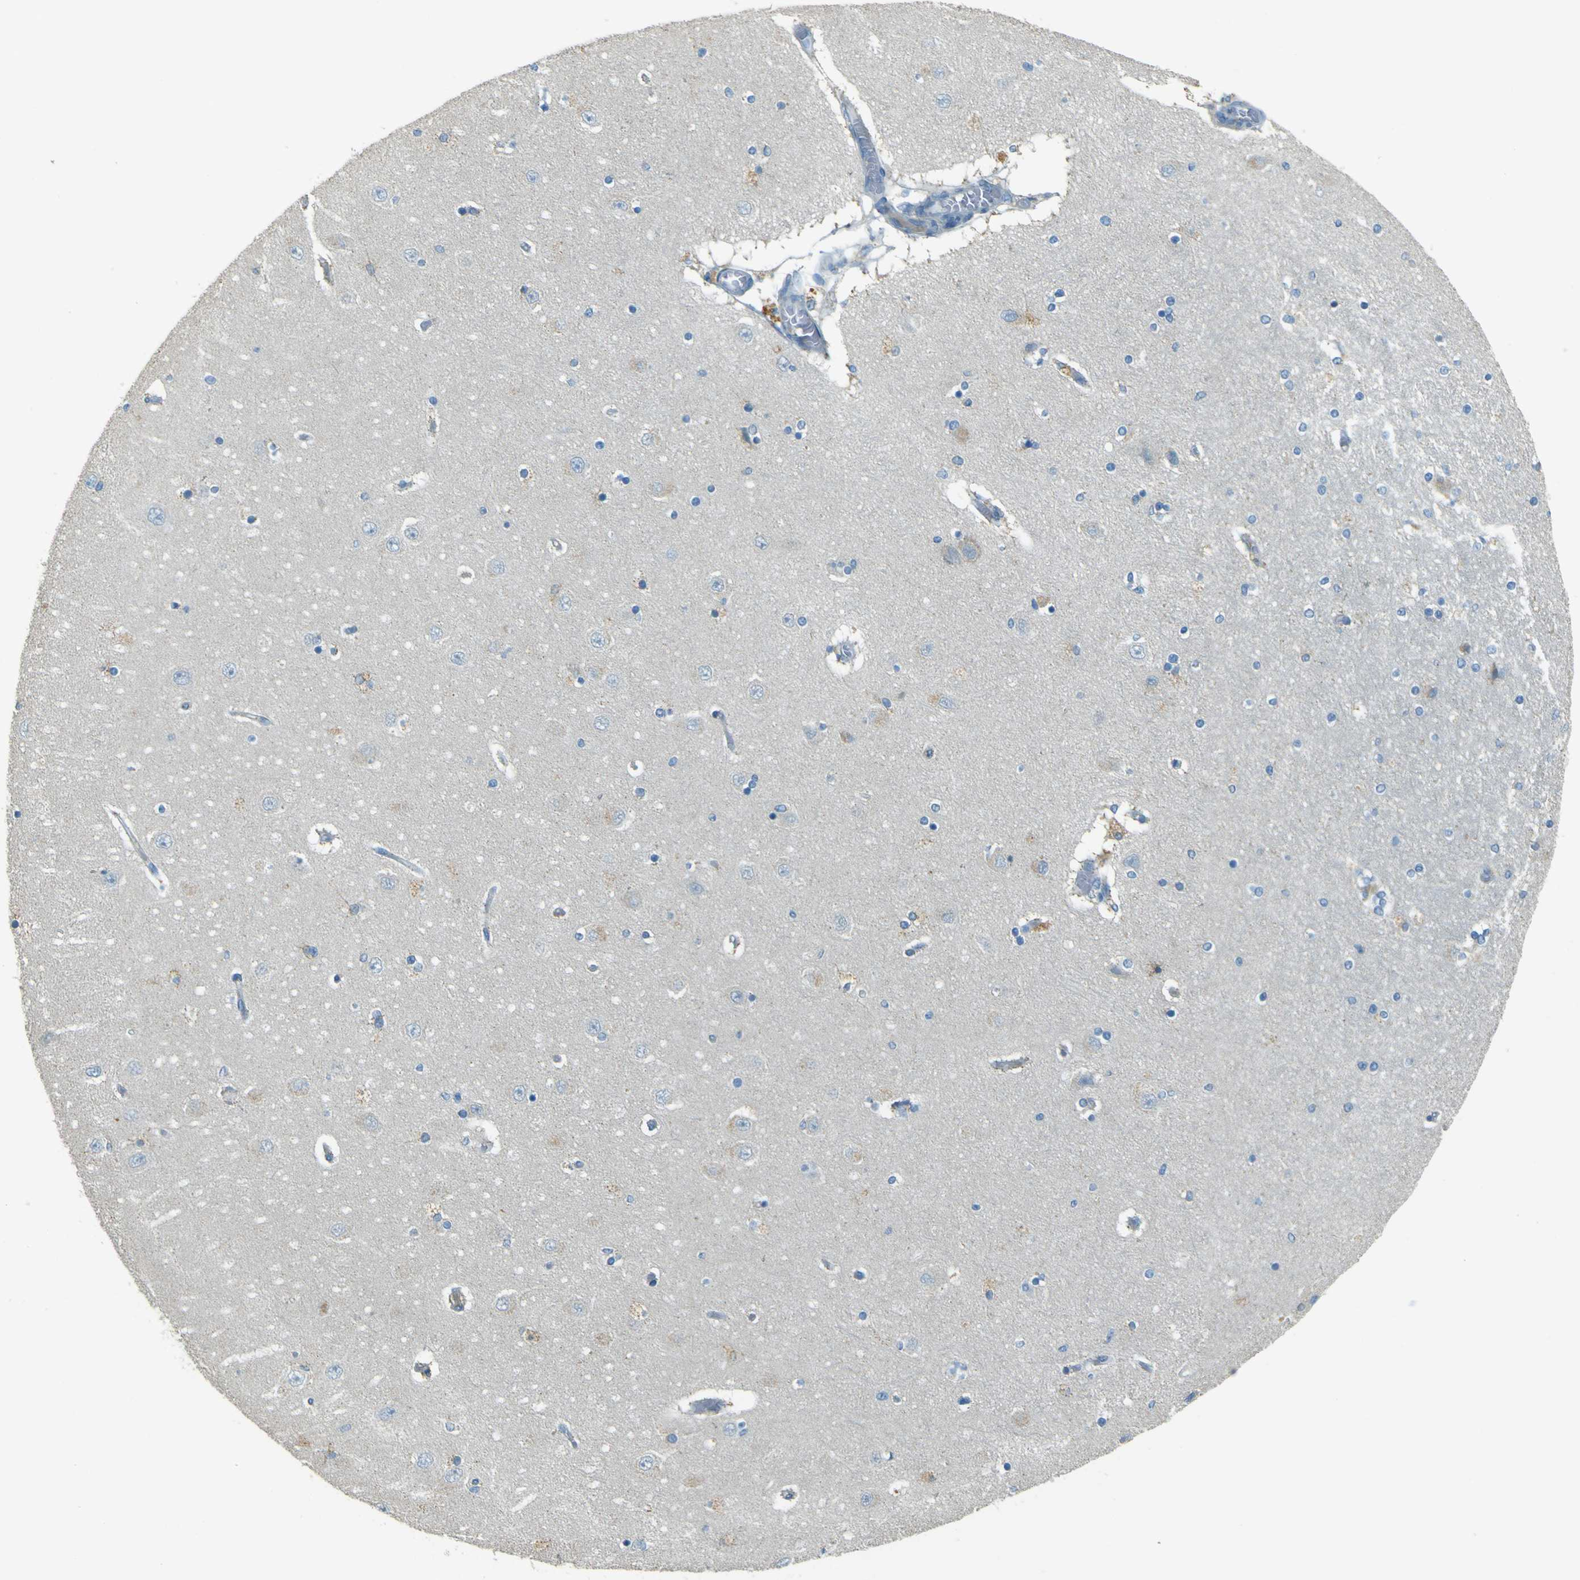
{"staining": {"intensity": "negative", "quantity": "none", "location": "none"}, "tissue": "hippocampus", "cell_type": "Glial cells", "image_type": "normal", "snomed": [{"axis": "morphology", "description": "Normal tissue, NOS"}, {"axis": "topography", "description": "Hippocampus"}], "caption": "An immunohistochemistry photomicrograph of unremarkable hippocampus is shown. There is no staining in glial cells of hippocampus.", "gene": "FKTN", "patient": {"sex": "female", "age": 54}}